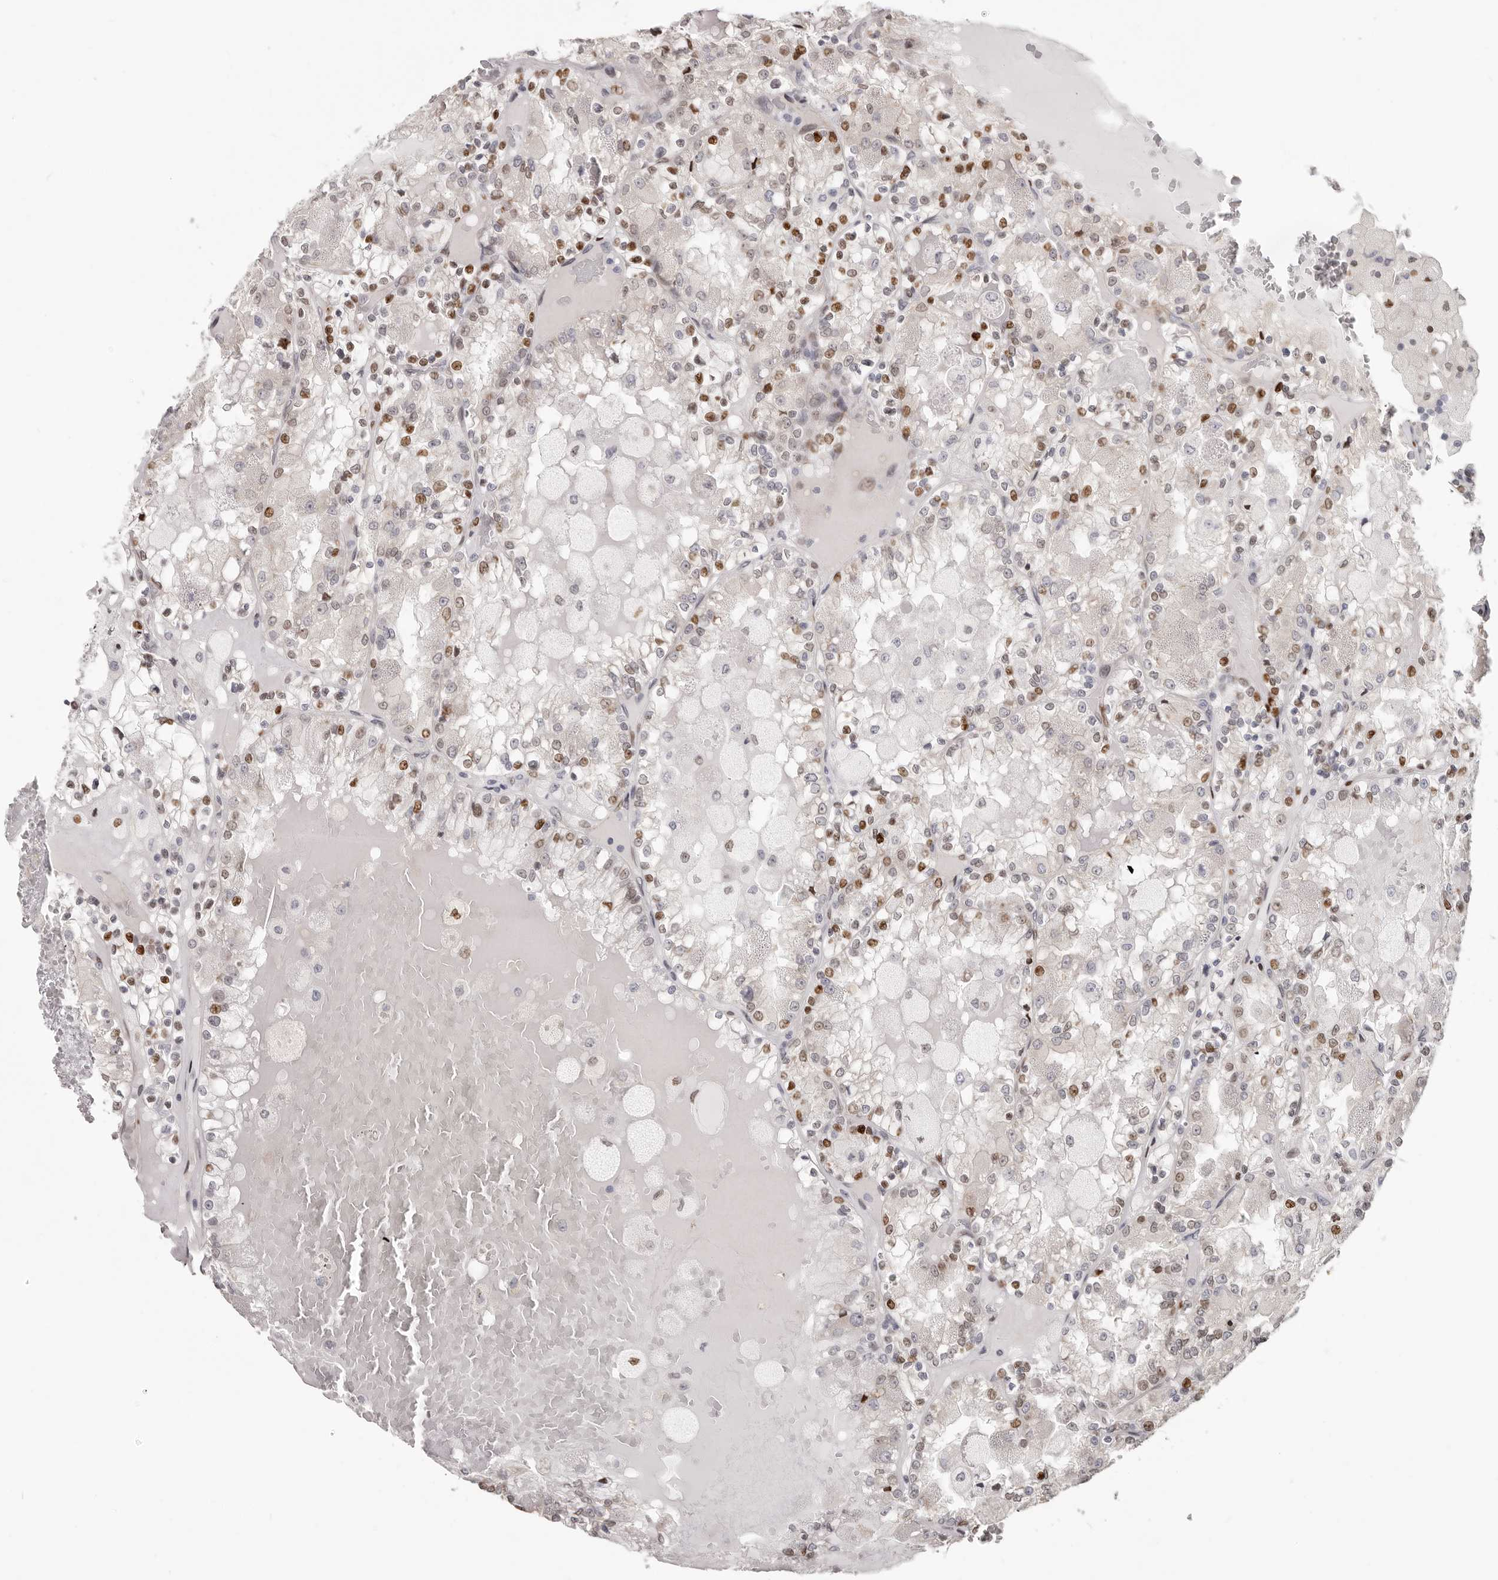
{"staining": {"intensity": "moderate", "quantity": "25%-75%", "location": "nuclear"}, "tissue": "renal cancer", "cell_type": "Tumor cells", "image_type": "cancer", "snomed": [{"axis": "morphology", "description": "Adenocarcinoma, NOS"}, {"axis": "topography", "description": "Kidney"}], "caption": "DAB (3,3'-diaminobenzidine) immunohistochemical staining of human renal cancer displays moderate nuclear protein expression in about 25%-75% of tumor cells.", "gene": "SRP19", "patient": {"sex": "female", "age": 56}}